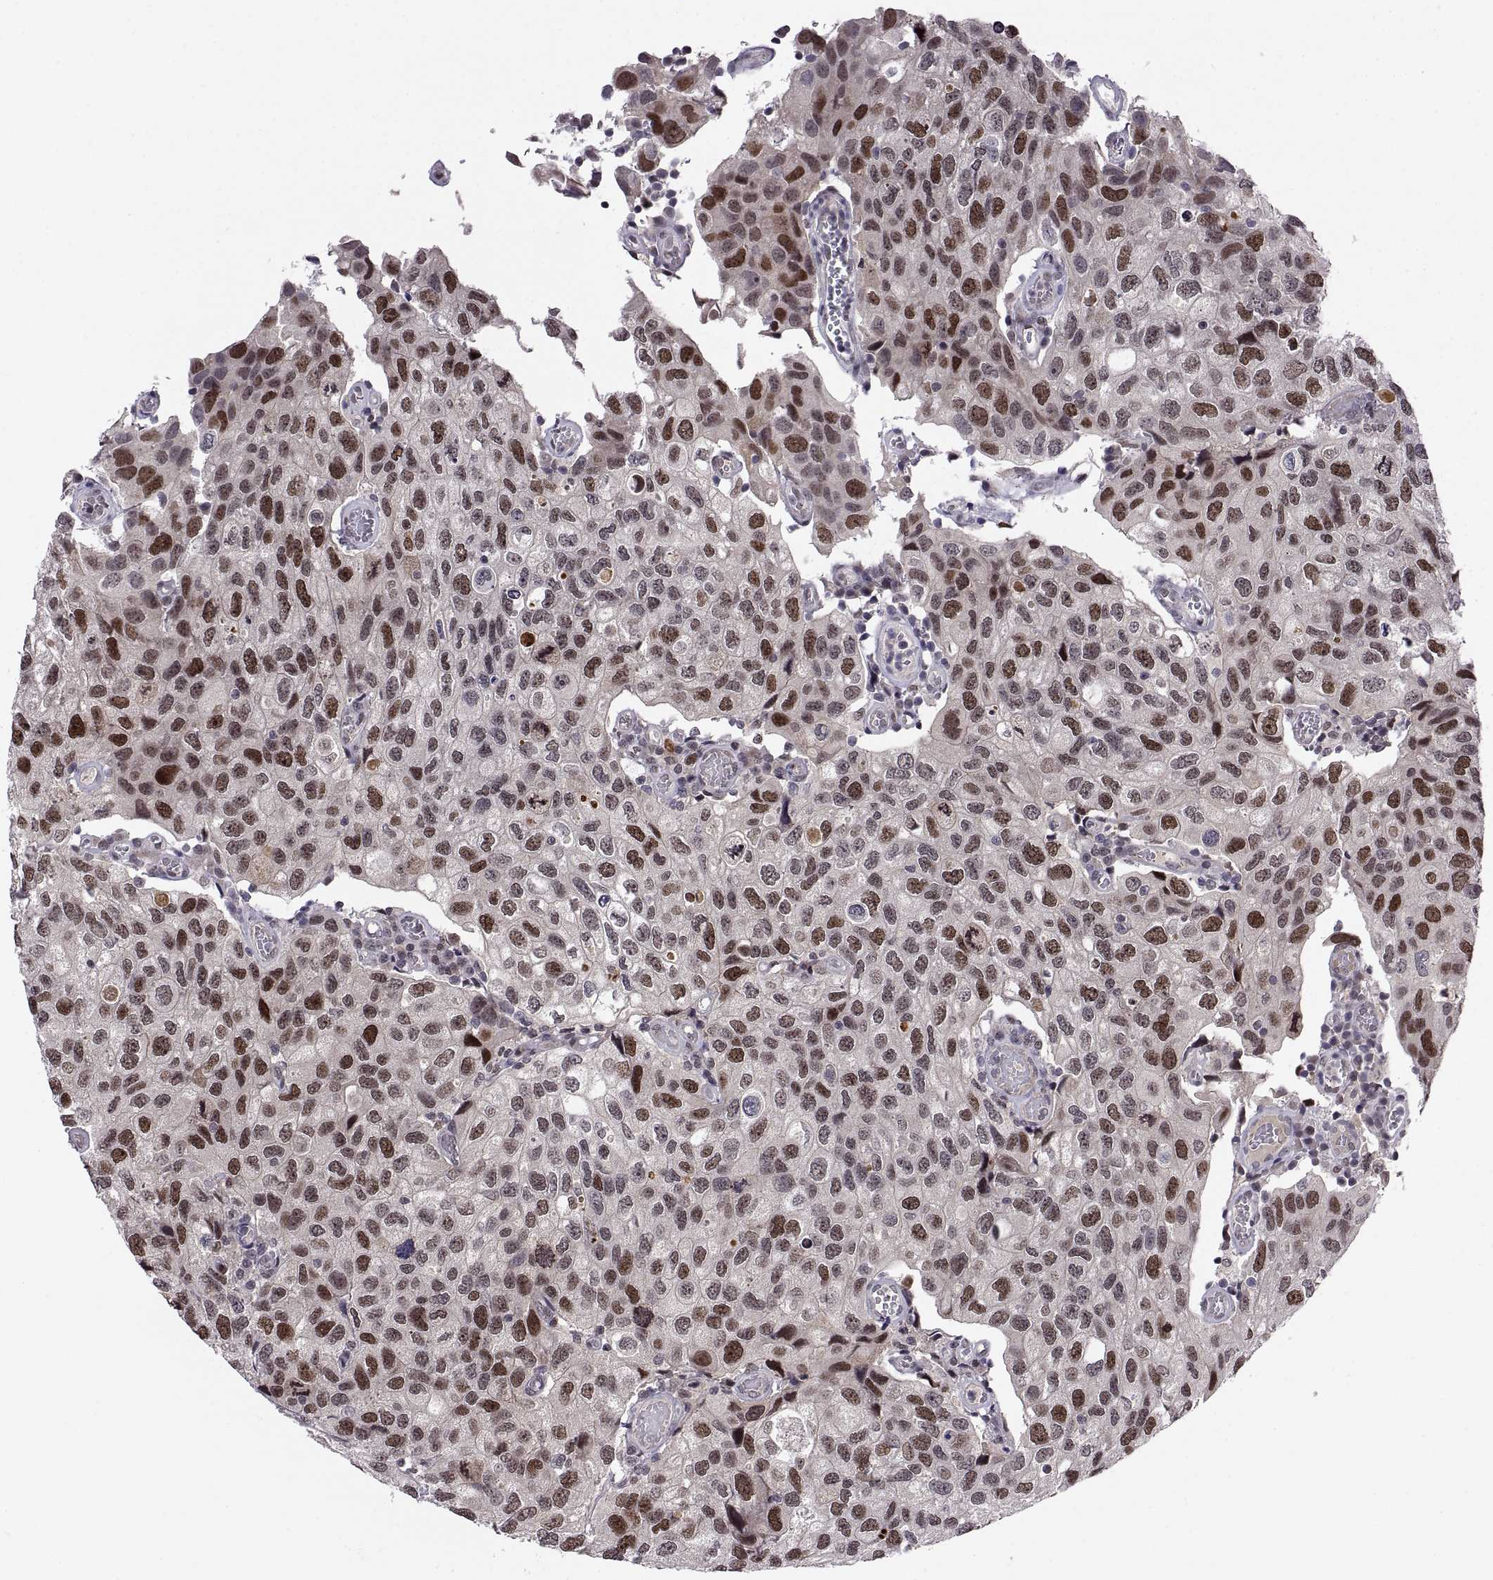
{"staining": {"intensity": "strong", "quantity": "25%-75%", "location": "nuclear"}, "tissue": "urothelial cancer", "cell_type": "Tumor cells", "image_type": "cancer", "snomed": [{"axis": "morphology", "description": "Urothelial carcinoma, High grade"}, {"axis": "topography", "description": "Urinary bladder"}], "caption": "Strong nuclear protein expression is identified in approximately 25%-75% of tumor cells in urothelial carcinoma (high-grade).", "gene": "CHFR", "patient": {"sex": "male", "age": 79}}